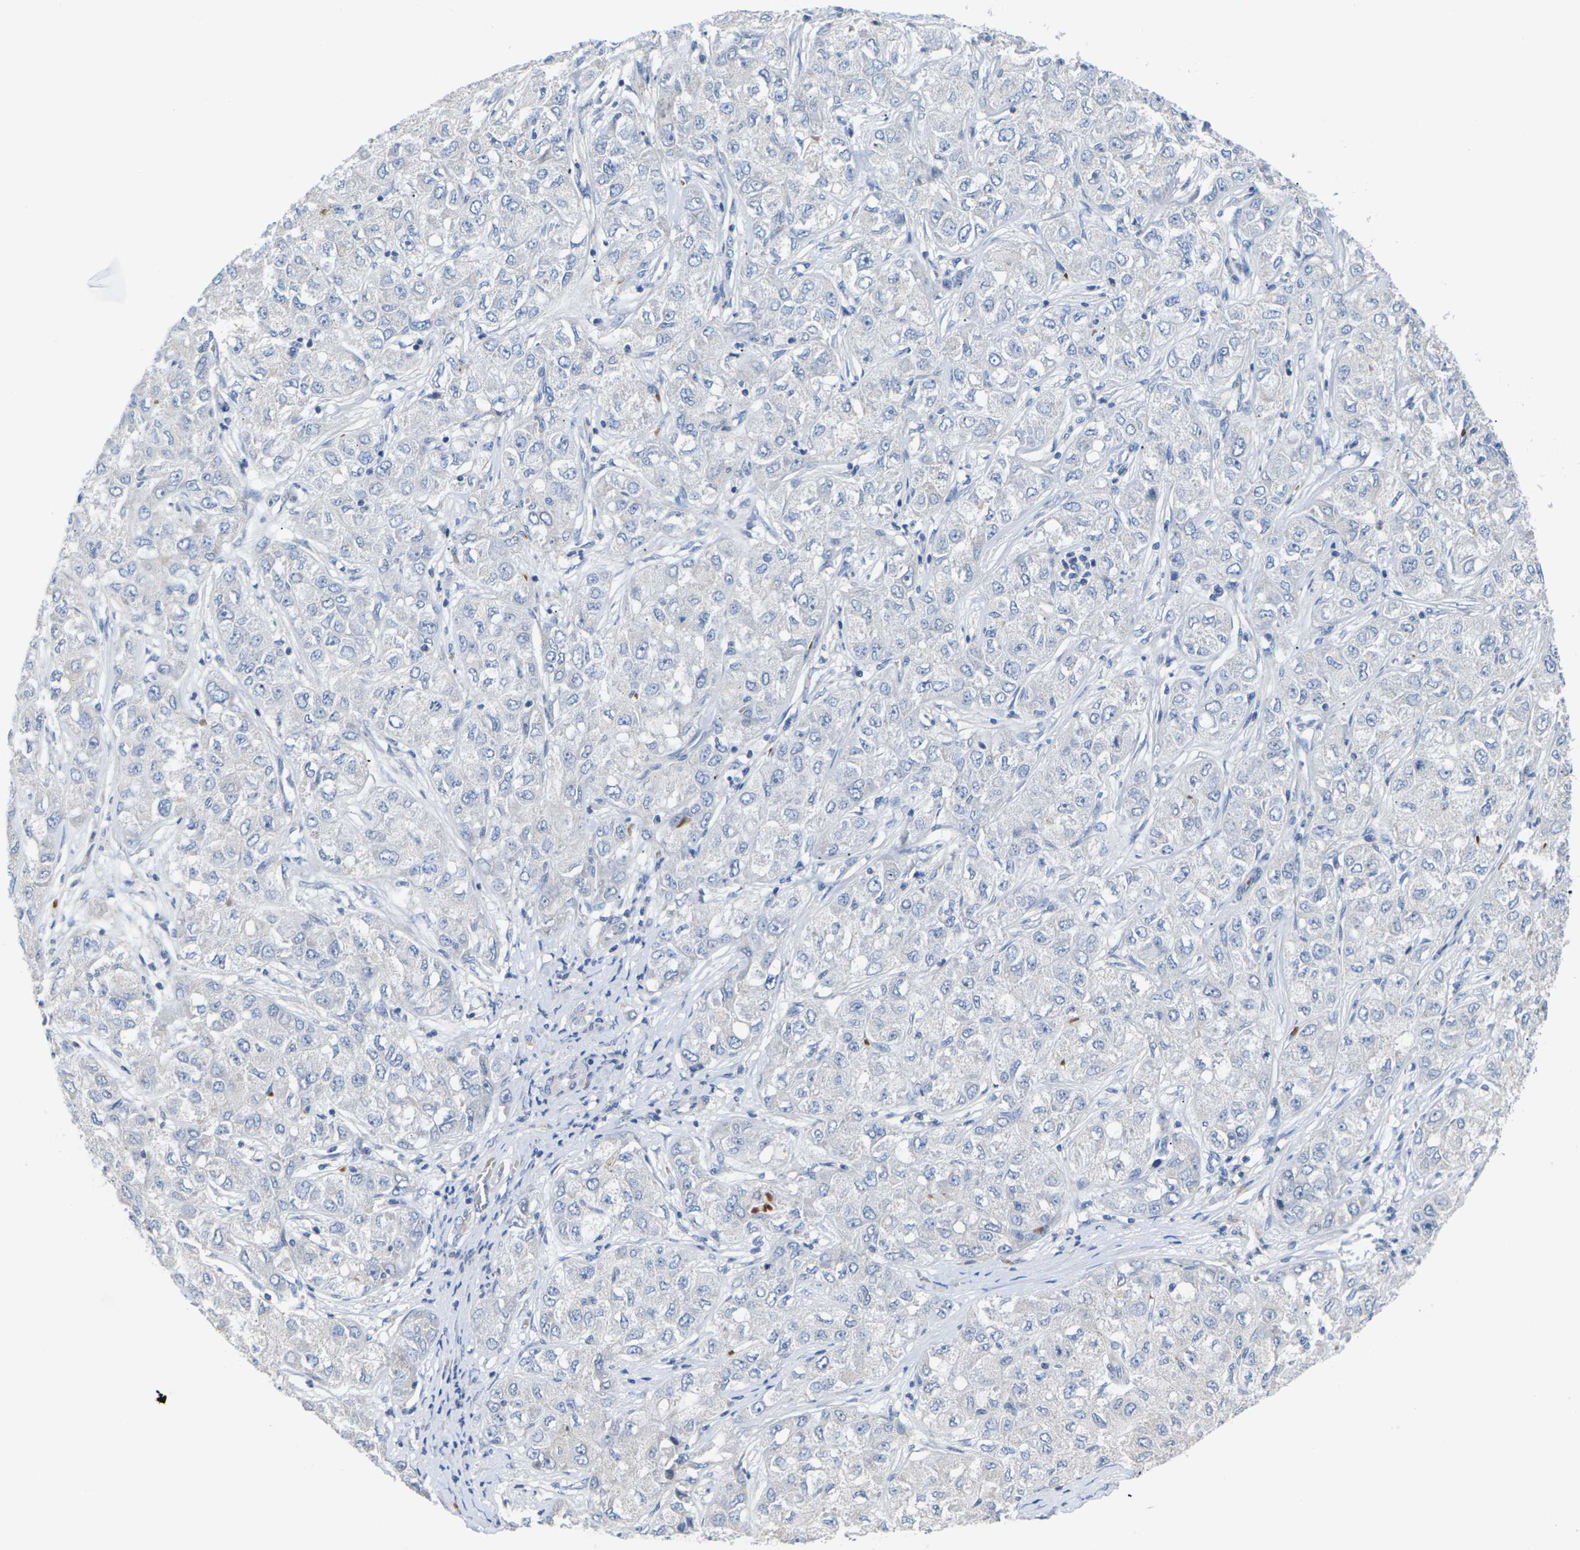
{"staining": {"intensity": "negative", "quantity": "none", "location": "none"}, "tissue": "liver cancer", "cell_type": "Tumor cells", "image_type": "cancer", "snomed": [{"axis": "morphology", "description": "Carcinoma, Hepatocellular, NOS"}, {"axis": "topography", "description": "Liver"}], "caption": "Immunohistochemical staining of human liver cancer (hepatocellular carcinoma) demonstrates no significant positivity in tumor cells.", "gene": "TMCO4", "patient": {"sex": "male", "age": 80}}